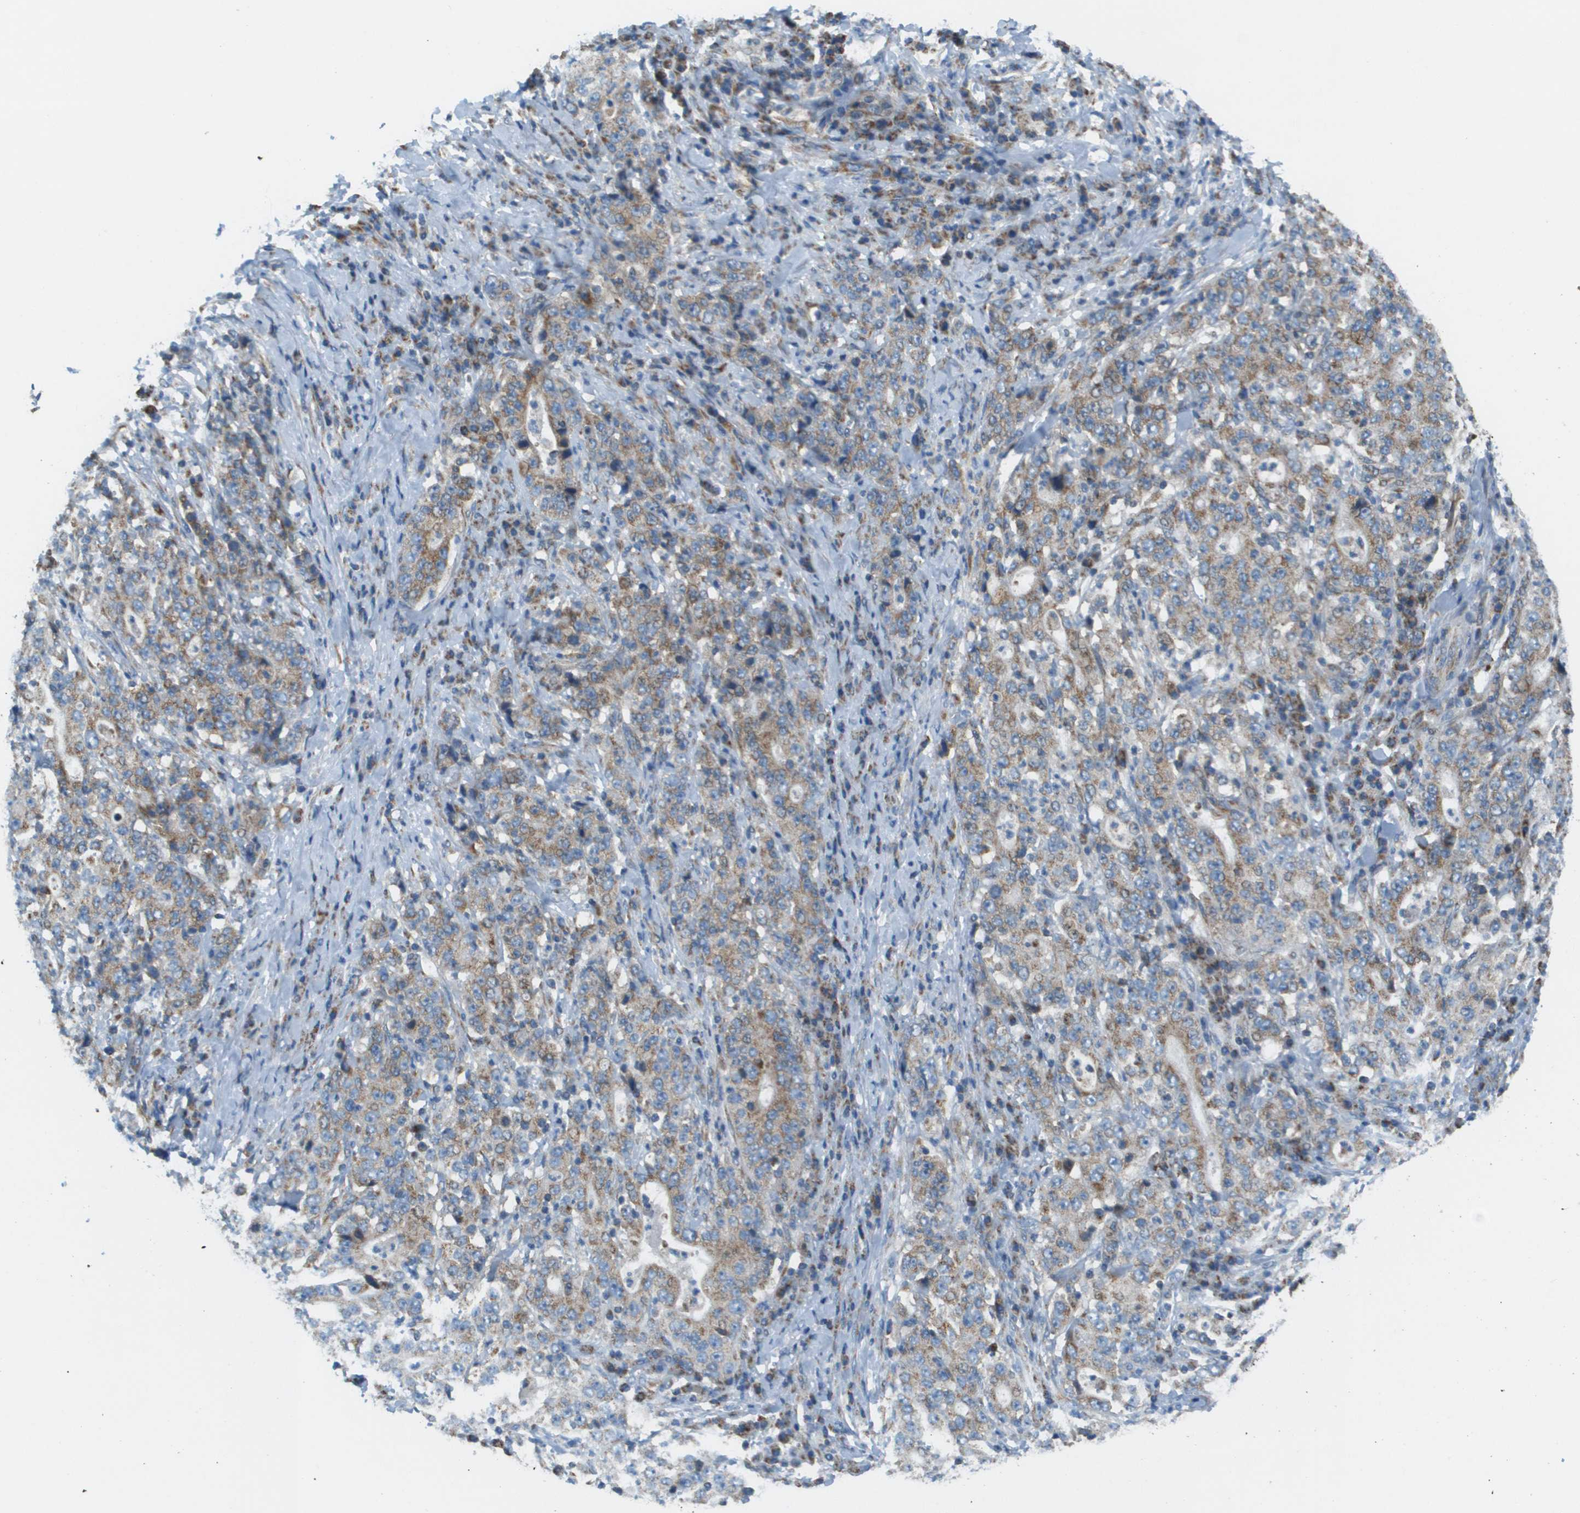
{"staining": {"intensity": "moderate", "quantity": ">75%", "location": "cytoplasmic/membranous"}, "tissue": "stomach cancer", "cell_type": "Tumor cells", "image_type": "cancer", "snomed": [{"axis": "morphology", "description": "Normal tissue, NOS"}, {"axis": "morphology", "description": "Adenocarcinoma, NOS"}, {"axis": "topography", "description": "Stomach, upper"}, {"axis": "topography", "description": "Stomach"}], "caption": "Immunohistochemical staining of adenocarcinoma (stomach) reveals moderate cytoplasmic/membranous protein positivity in about >75% of tumor cells.", "gene": "TAOK3", "patient": {"sex": "male", "age": 59}}